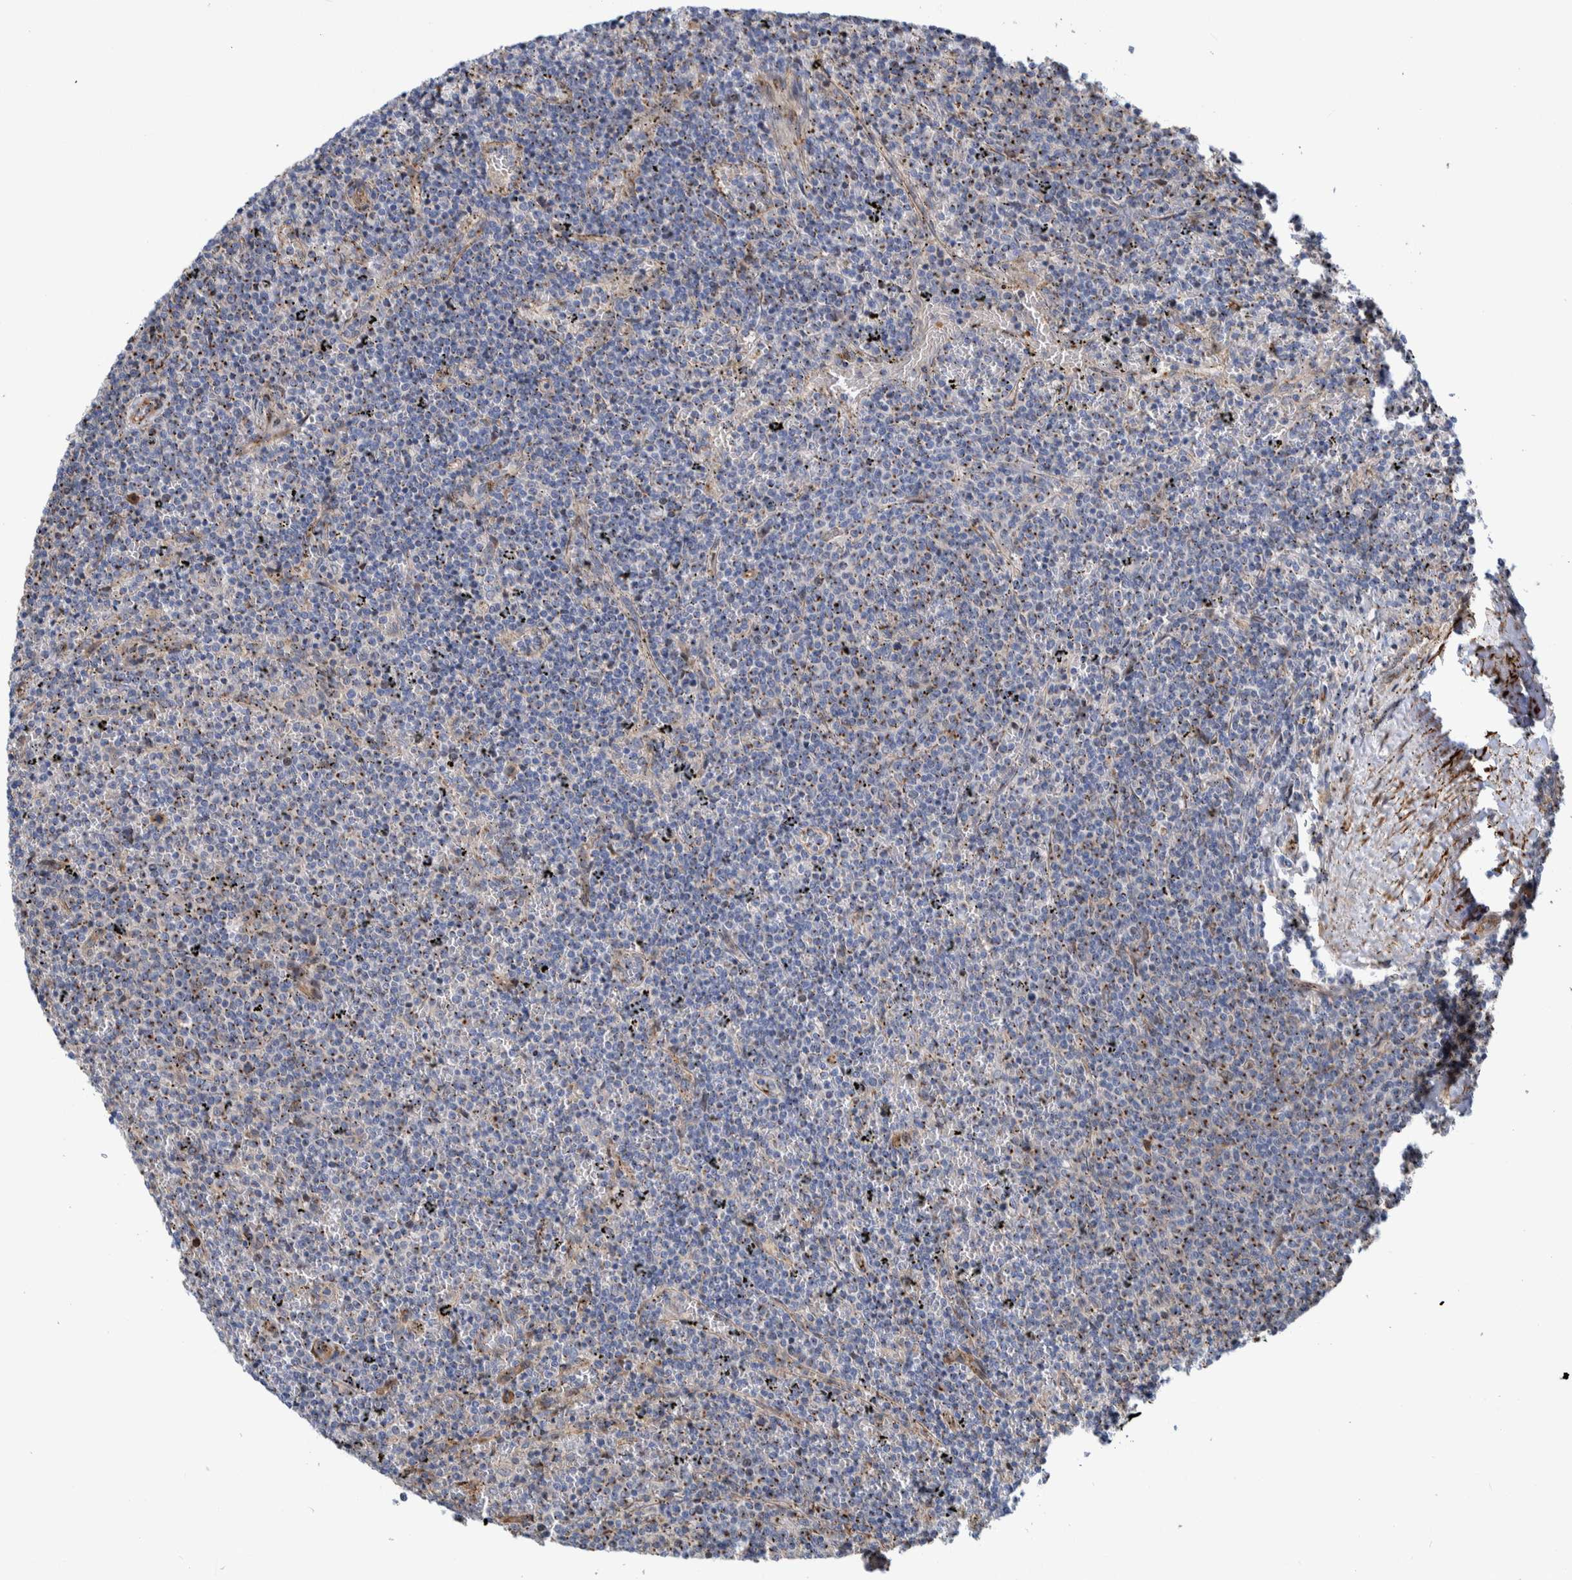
{"staining": {"intensity": "negative", "quantity": "none", "location": "none"}, "tissue": "lymphoma", "cell_type": "Tumor cells", "image_type": "cancer", "snomed": [{"axis": "morphology", "description": "Malignant lymphoma, non-Hodgkin's type, Low grade"}, {"axis": "topography", "description": "Spleen"}], "caption": "Human lymphoma stained for a protein using immunohistochemistry demonstrates no positivity in tumor cells.", "gene": "CCDC57", "patient": {"sex": "female", "age": 50}}